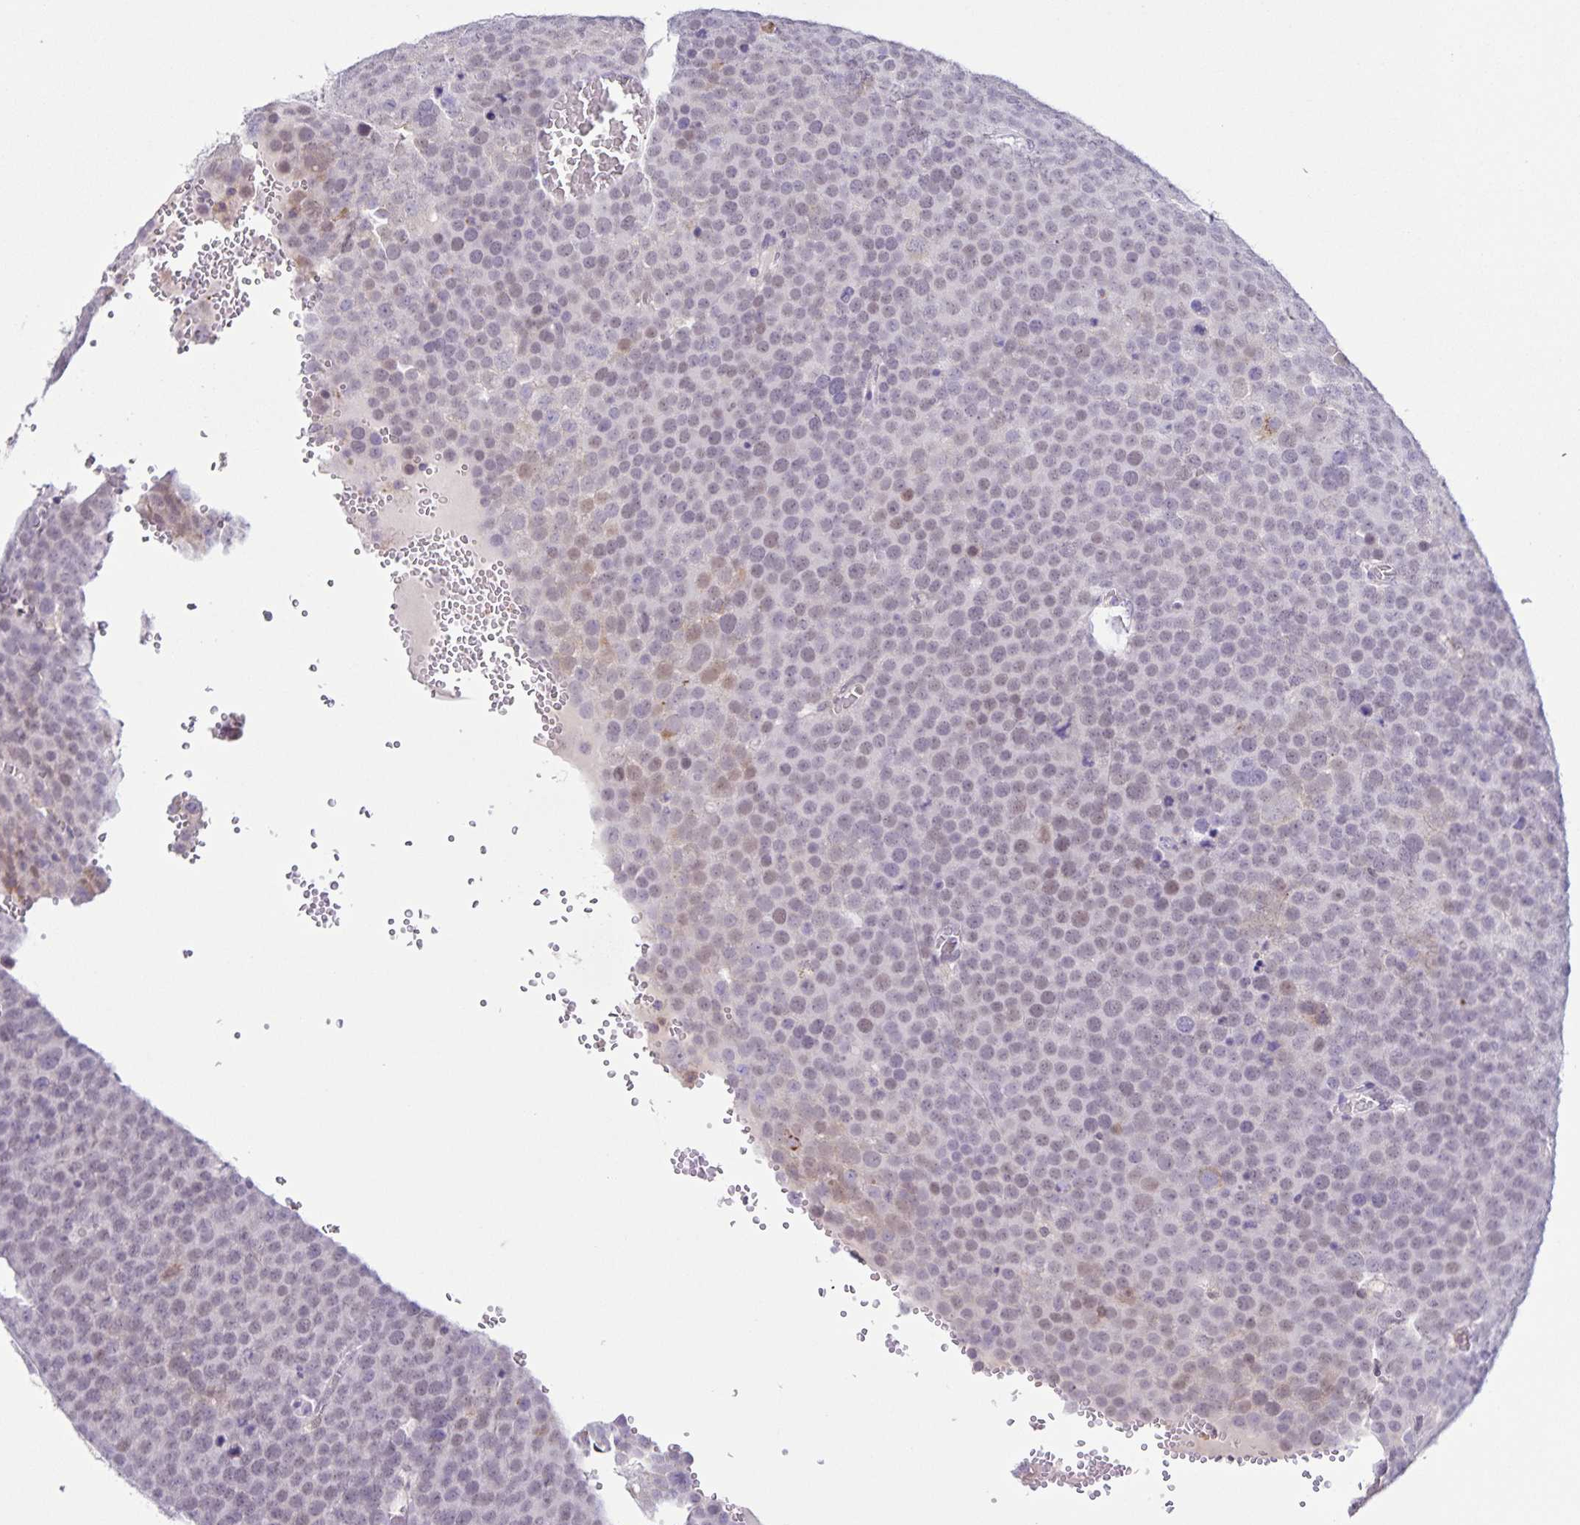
{"staining": {"intensity": "weak", "quantity": "<25%", "location": "nuclear"}, "tissue": "testis cancer", "cell_type": "Tumor cells", "image_type": "cancer", "snomed": [{"axis": "morphology", "description": "Seminoma, NOS"}, {"axis": "topography", "description": "Testis"}], "caption": "Human testis cancer stained for a protein using IHC exhibits no staining in tumor cells.", "gene": "STPG4", "patient": {"sex": "male", "age": 71}}